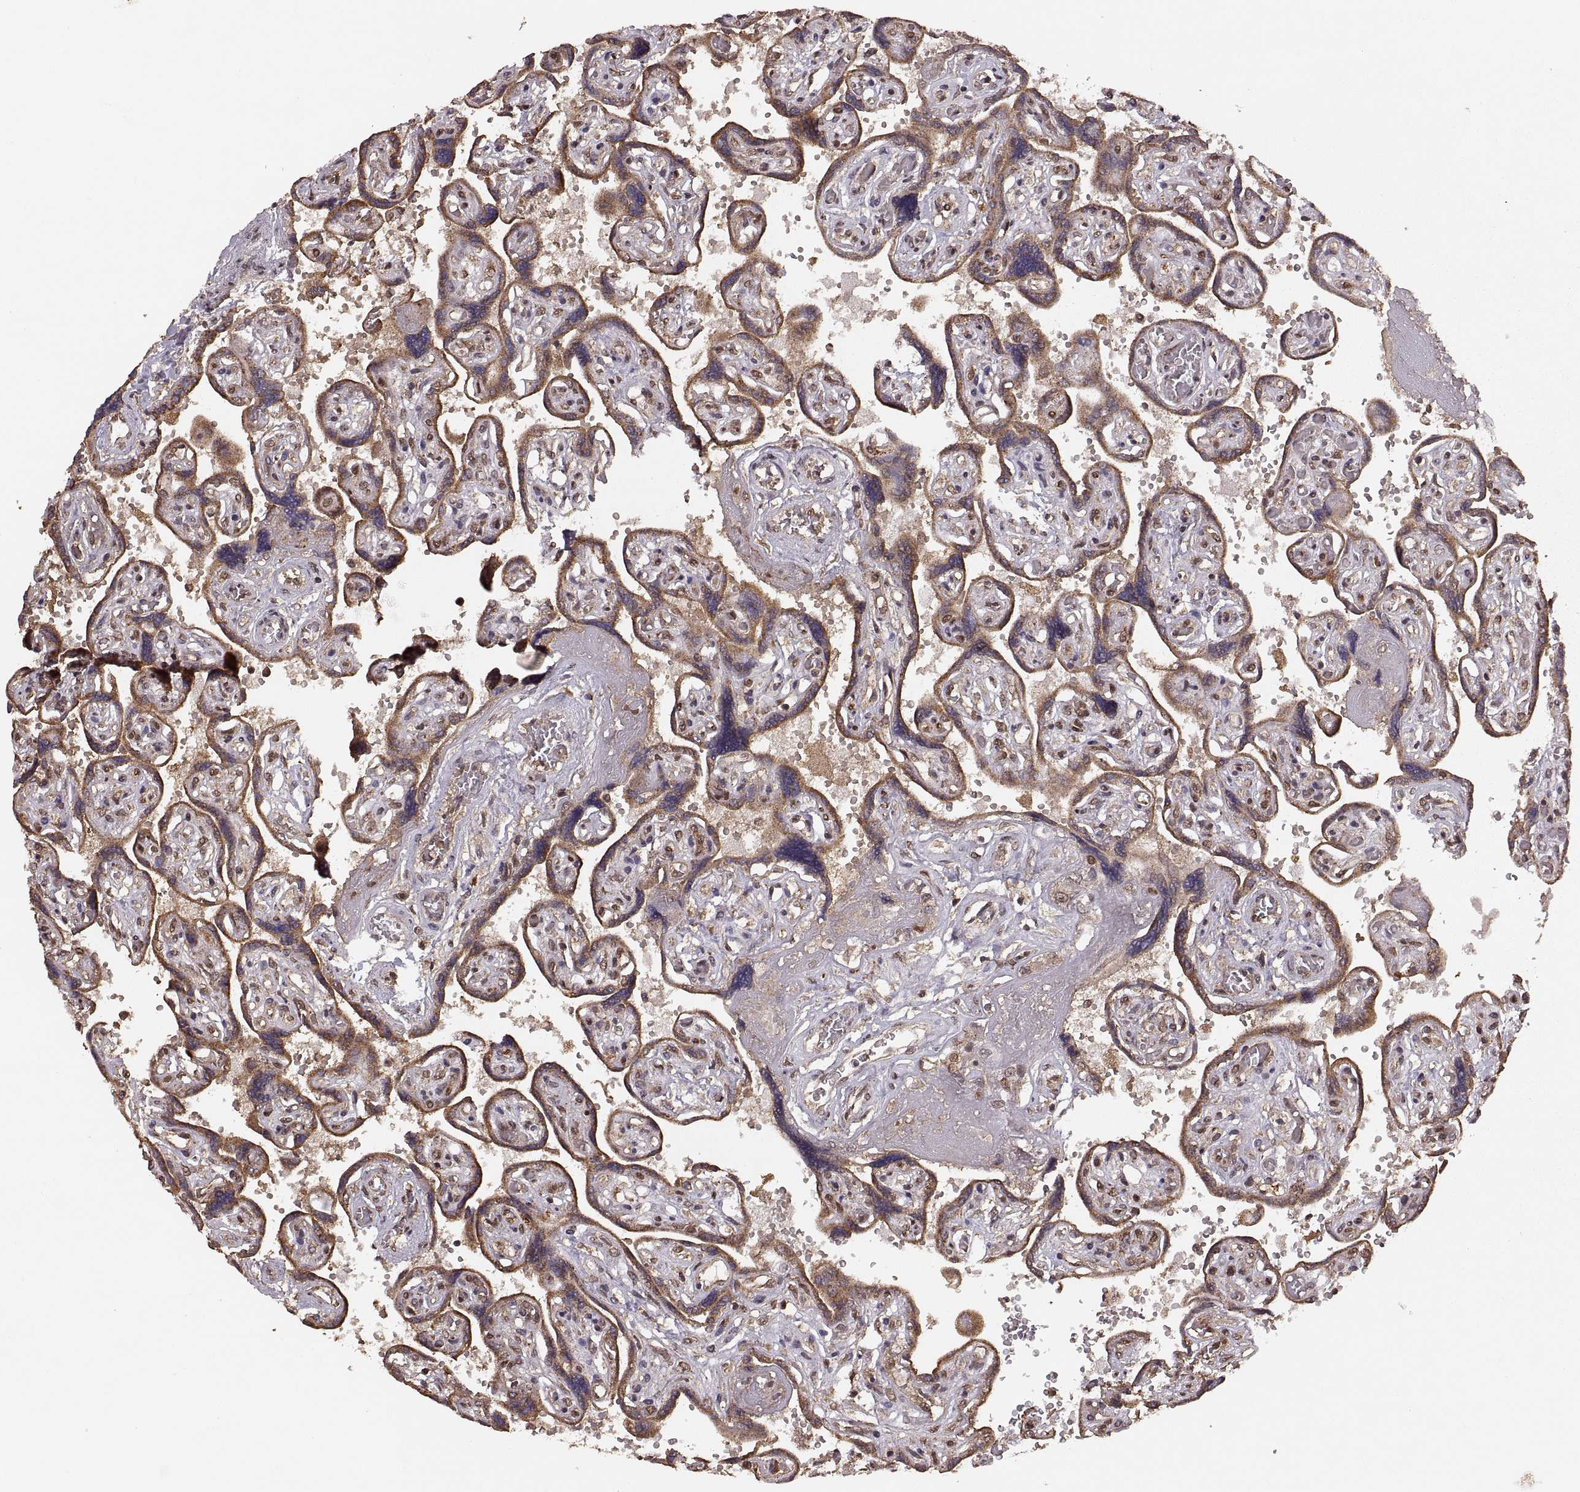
{"staining": {"intensity": "strong", "quantity": "25%-75%", "location": "nuclear"}, "tissue": "placenta", "cell_type": "Decidual cells", "image_type": "normal", "snomed": [{"axis": "morphology", "description": "Normal tissue, NOS"}, {"axis": "topography", "description": "Placenta"}], "caption": "This photomicrograph demonstrates immunohistochemistry staining of unremarkable human placenta, with high strong nuclear expression in about 25%-75% of decidual cells.", "gene": "RFT1", "patient": {"sex": "female", "age": 32}}